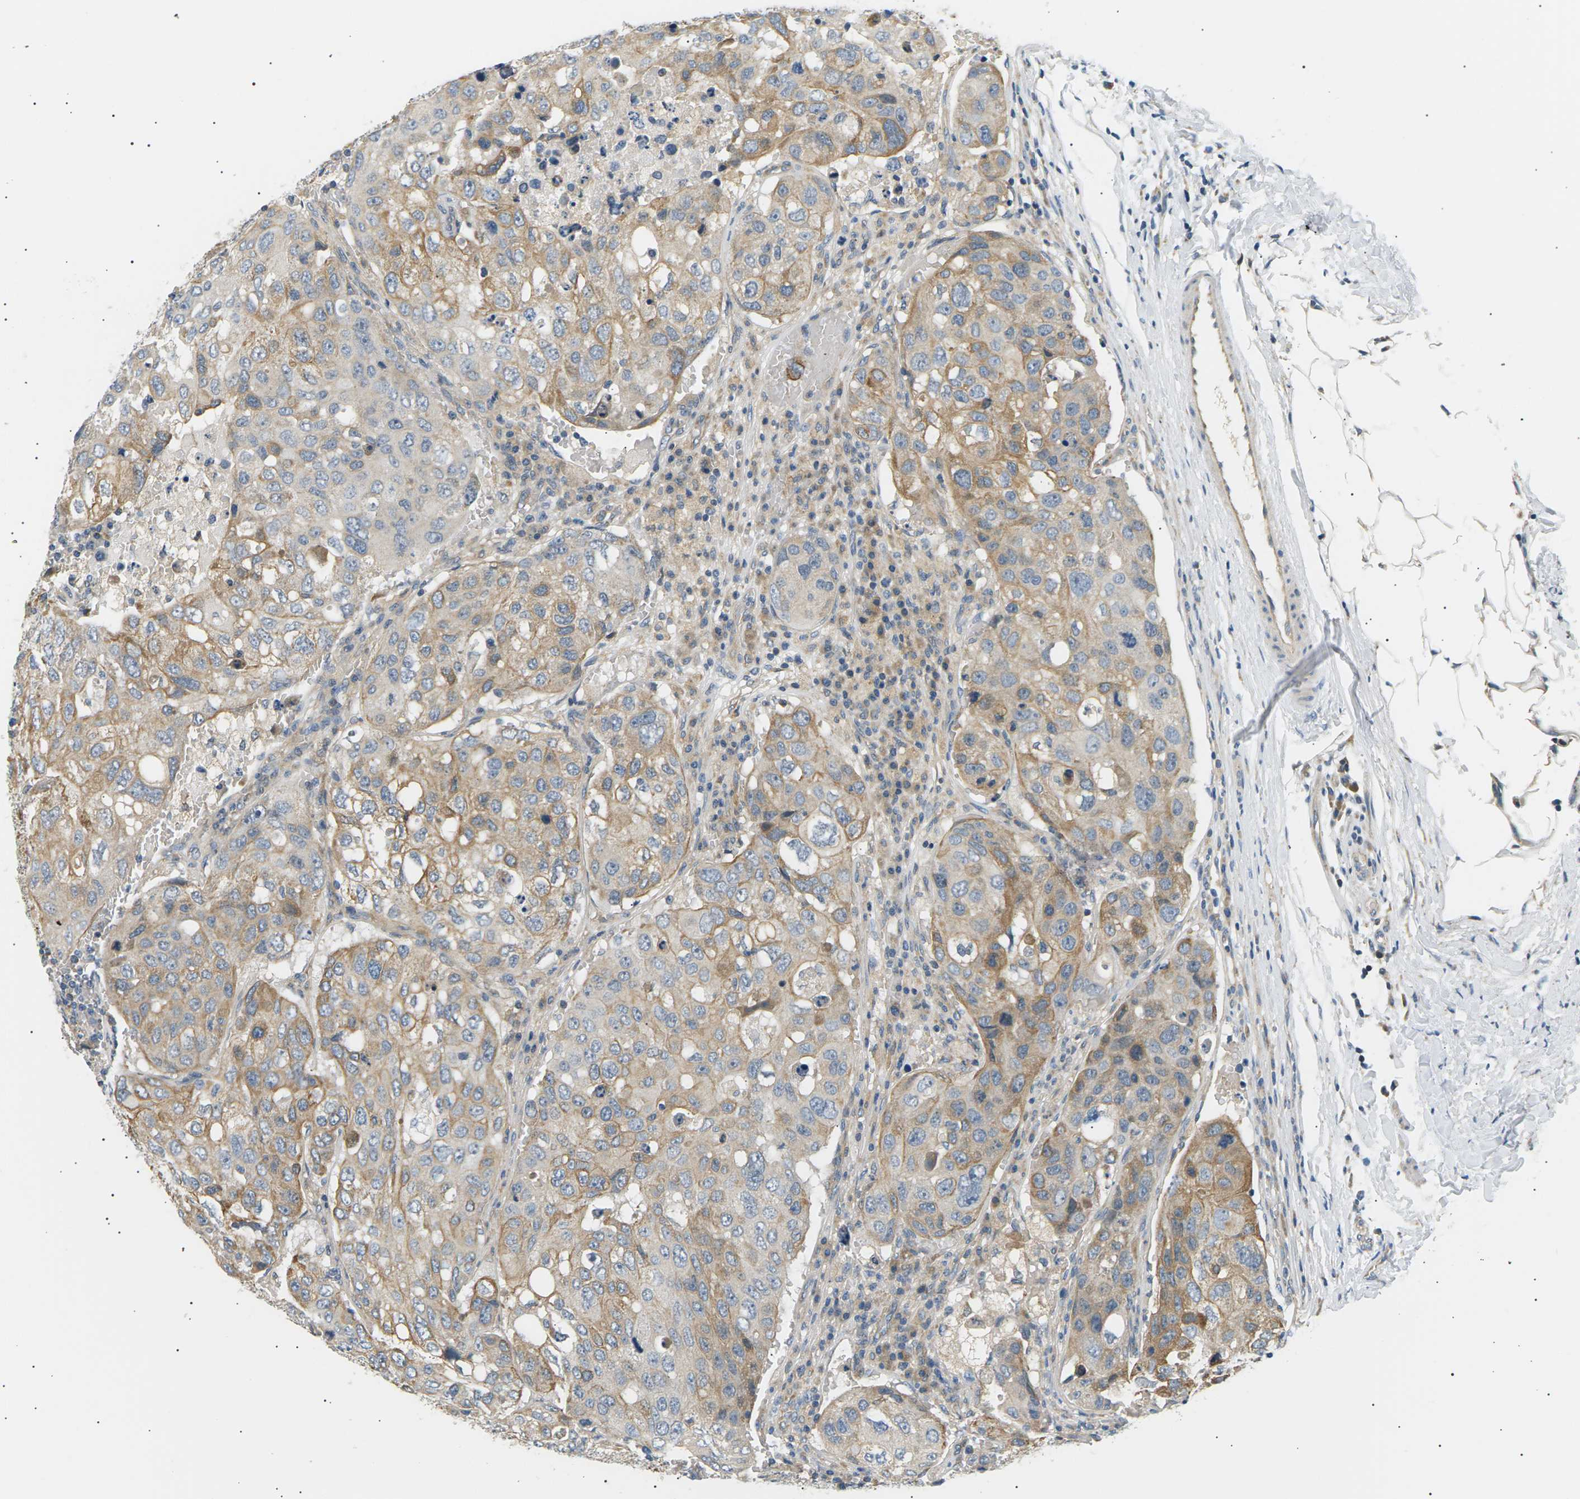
{"staining": {"intensity": "moderate", "quantity": "25%-75%", "location": "cytoplasmic/membranous"}, "tissue": "urothelial cancer", "cell_type": "Tumor cells", "image_type": "cancer", "snomed": [{"axis": "morphology", "description": "Urothelial carcinoma, High grade"}, {"axis": "topography", "description": "Lymph node"}, {"axis": "topography", "description": "Urinary bladder"}], "caption": "High-power microscopy captured an immunohistochemistry (IHC) photomicrograph of urothelial cancer, revealing moderate cytoplasmic/membranous positivity in about 25%-75% of tumor cells.", "gene": "TBC1D8", "patient": {"sex": "male", "age": 51}}